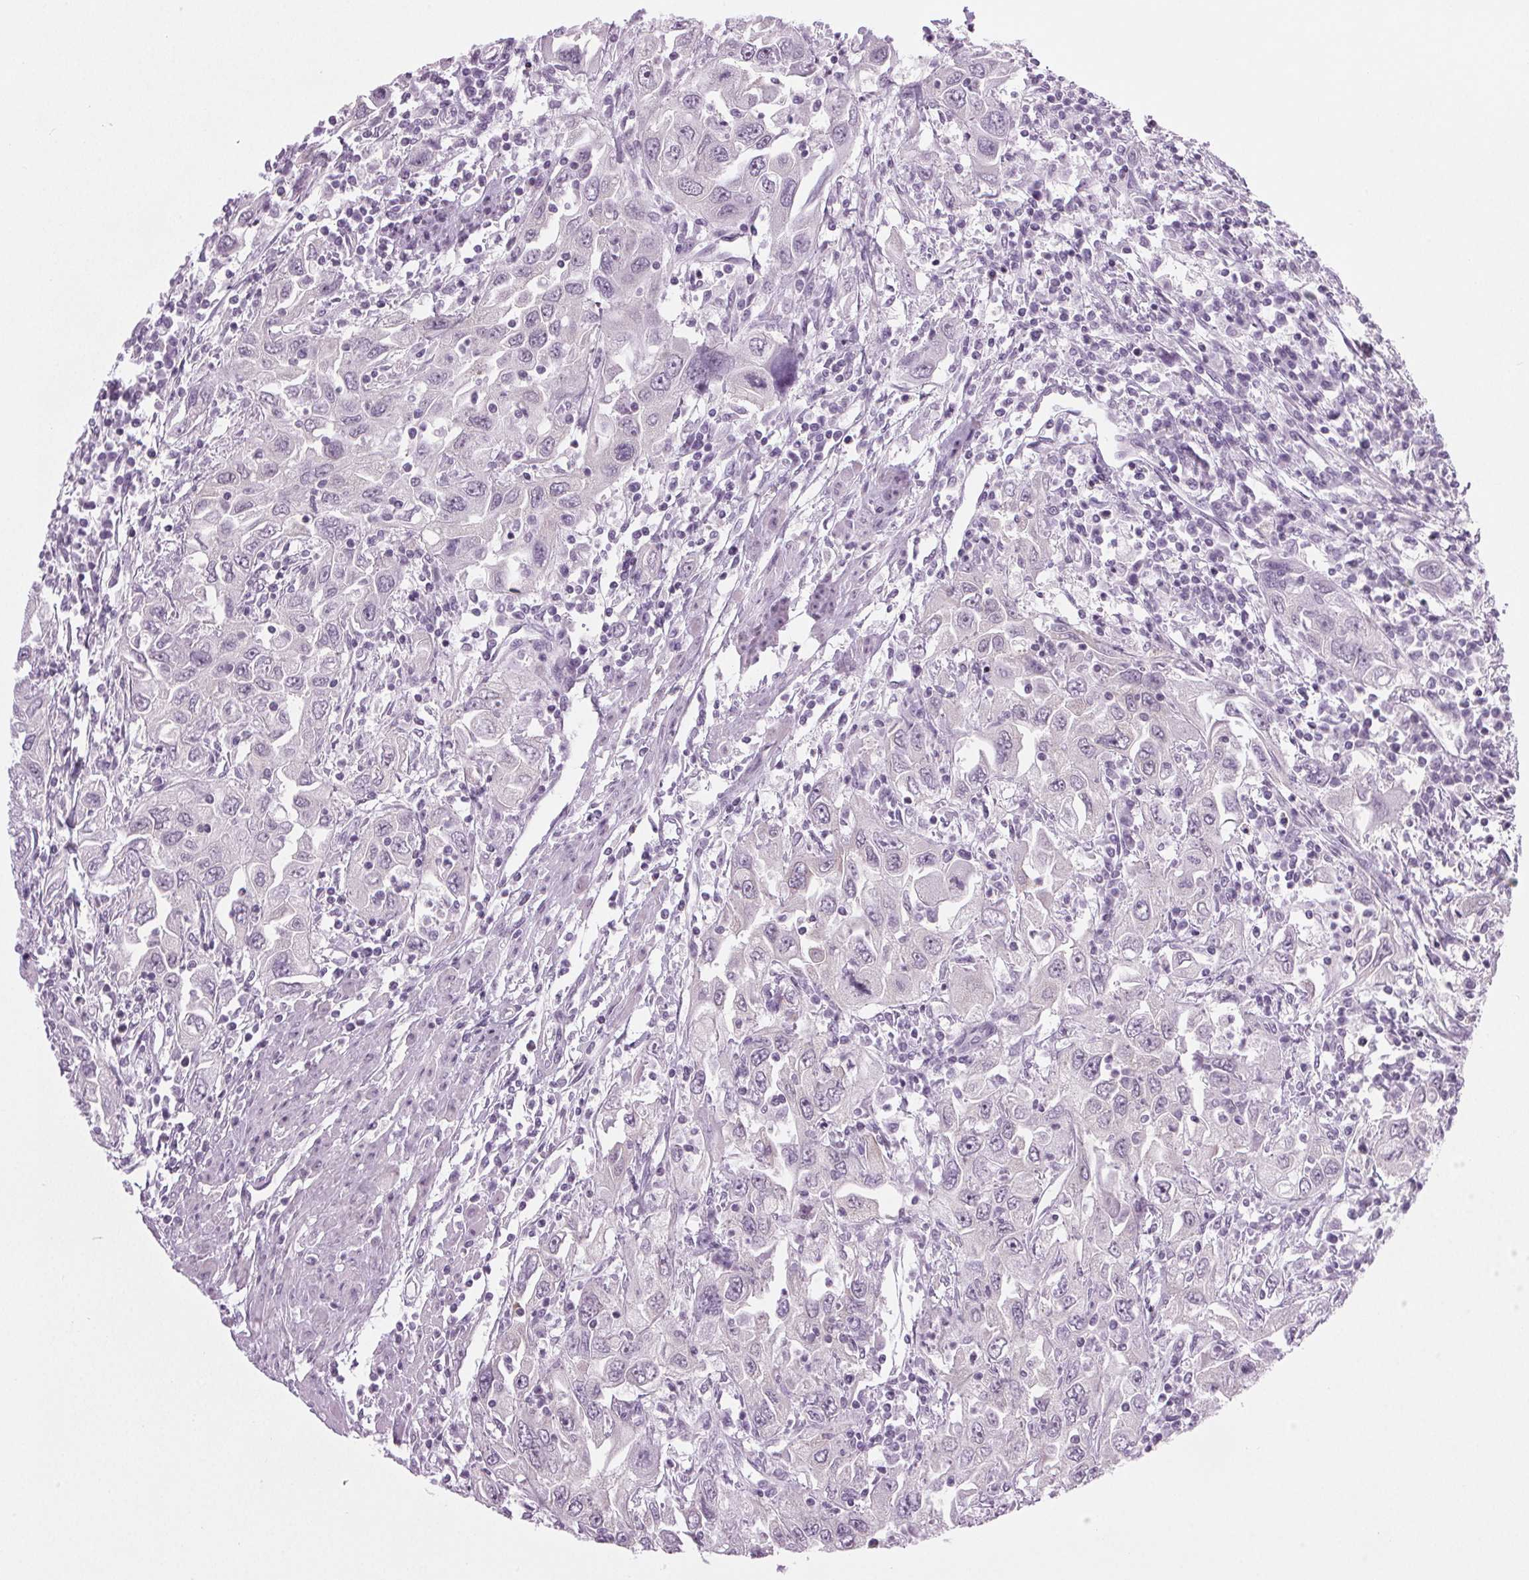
{"staining": {"intensity": "negative", "quantity": "none", "location": "none"}, "tissue": "urothelial cancer", "cell_type": "Tumor cells", "image_type": "cancer", "snomed": [{"axis": "morphology", "description": "Urothelial carcinoma, High grade"}, {"axis": "topography", "description": "Urinary bladder"}], "caption": "This image is of urothelial cancer stained with IHC to label a protein in brown with the nuclei are counter-stained blue. There is no staining in tumor cells.", "gene": "IGF2BP1", "patient": {"sex": "male", "age": 76}}